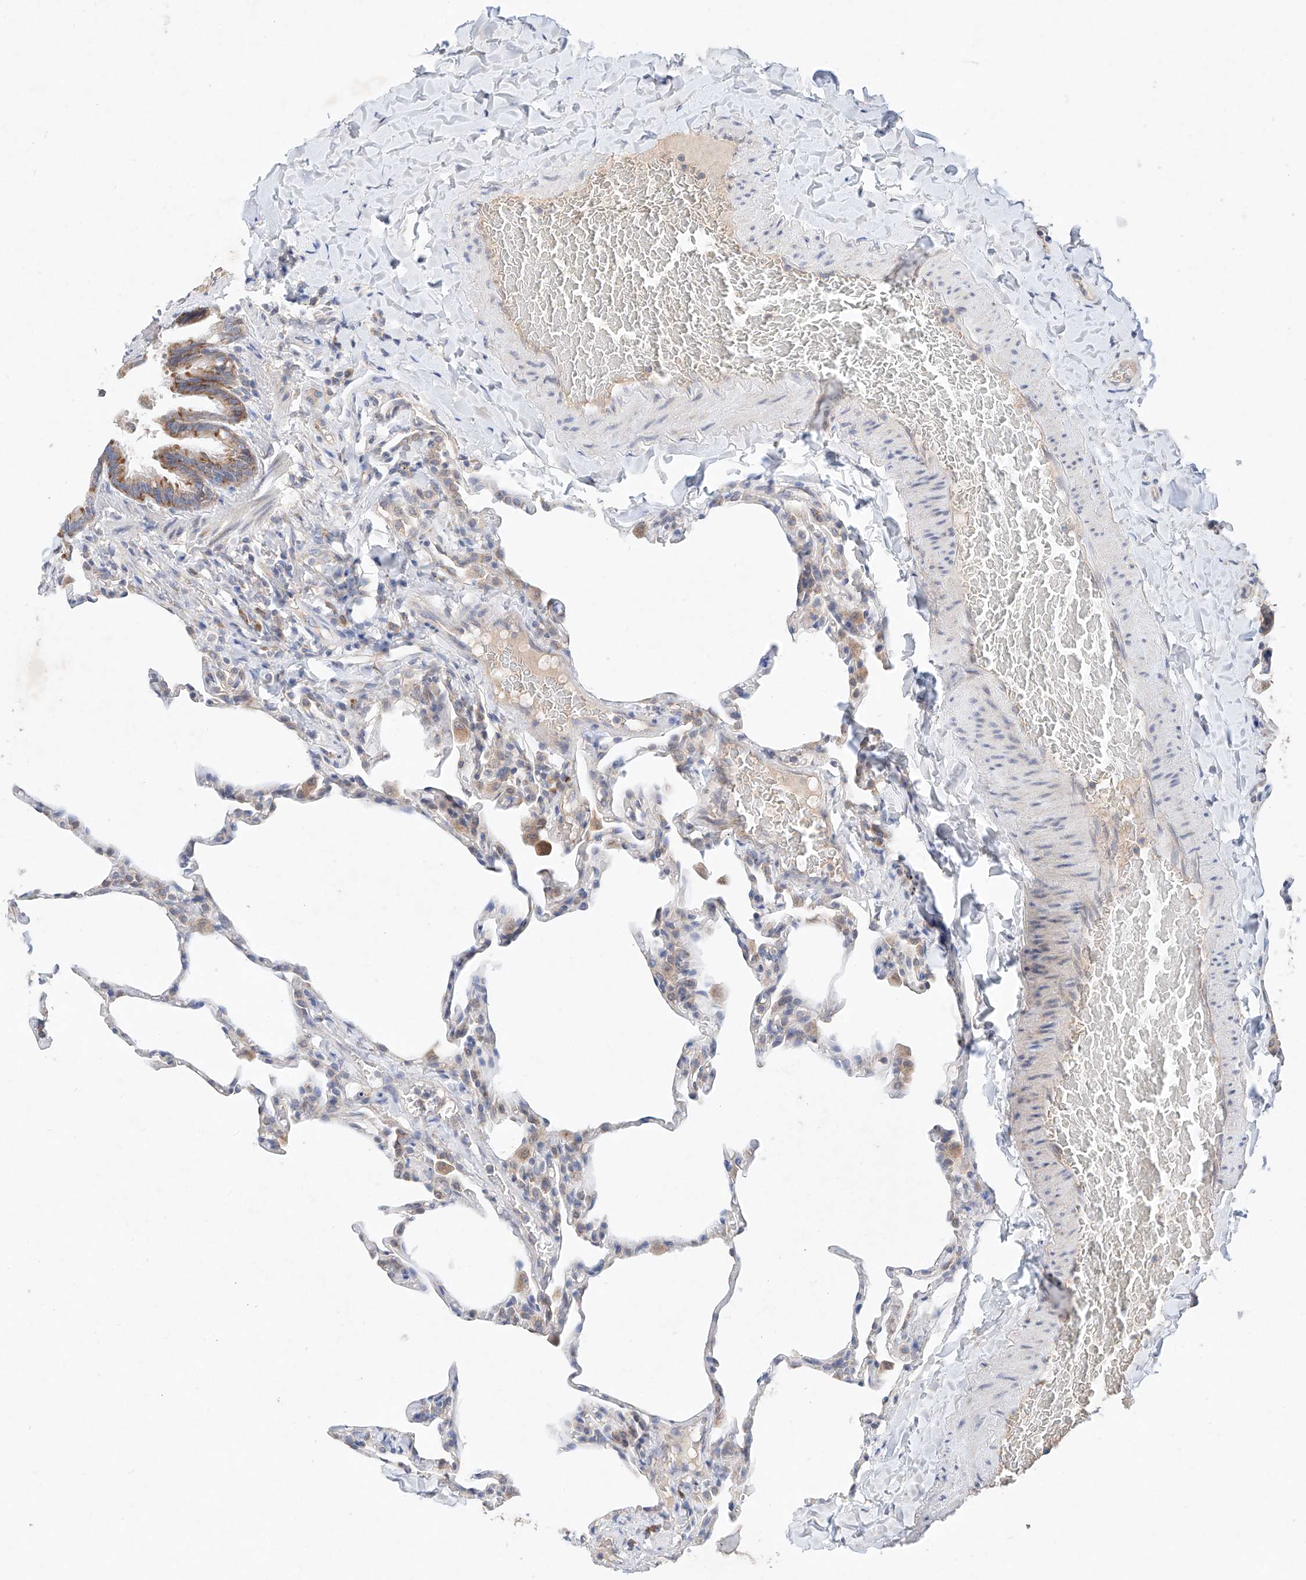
{"staining": {"intensity": "weak", "quantity": "<25%", "location": "cytoplasmic/membranous"}, "tissue": "lung", "cell_type": "Alveolar cells", "image_type": "normal", "snomed": [{"axis": "morphology", "description": "Normal tissue, NOS"}, {"axis": "topography", "description": "Lung"}], "caption": "Immunohistochemistry (IHC) image of unremarkable lung: human lung stained with DAB (3,3'-diaminobenzidine) reveals no significant protein positivity in alveolar cells. The staining is performed using DAB brown chromogen with nuclei counter-stained in using hematoxylin.", "gene": "FASTK", "patient": {"sex": "male", "age": 20}}